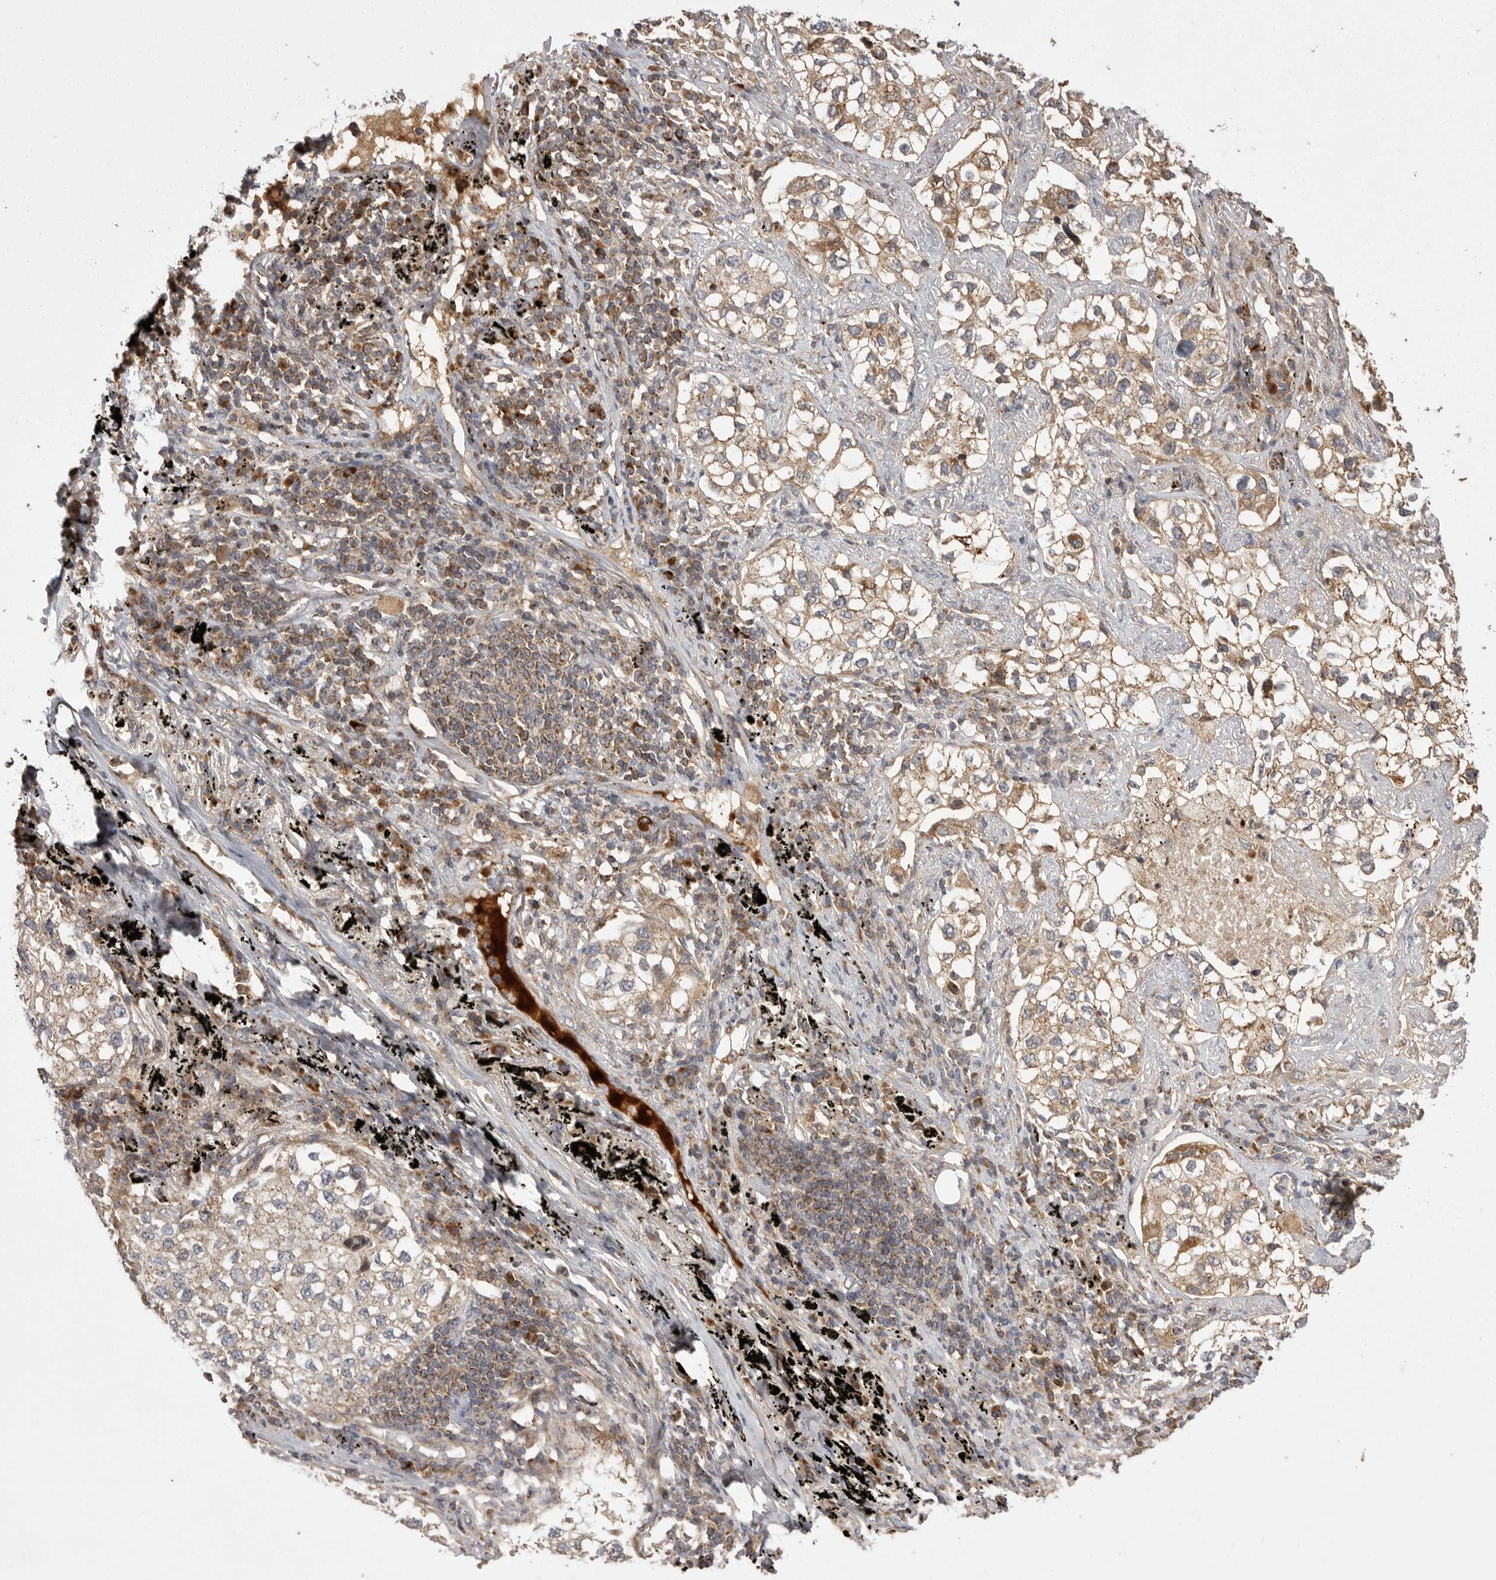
{"staining": {"intensity": "weak", "quantity": ">75%", "location": "cytoplasmic/membranous"}, "tissue": "lung cancer", "cell_type": "Tumor cells", "image_type": "cancer", "snomed": [{"axis": "morphology", "description": "Adenocarcinoma, NOS"}, {"axis": "topography", "description": "Lung"}], "caption": "The photomicrograph shows staining of adenocarcinoma (lung), revealing weak cytoplasmic/membranous protein staining (brown color) within tumor cells.", "gene": "KYAT3", "patient": {"sex": "male", "age": 63}}